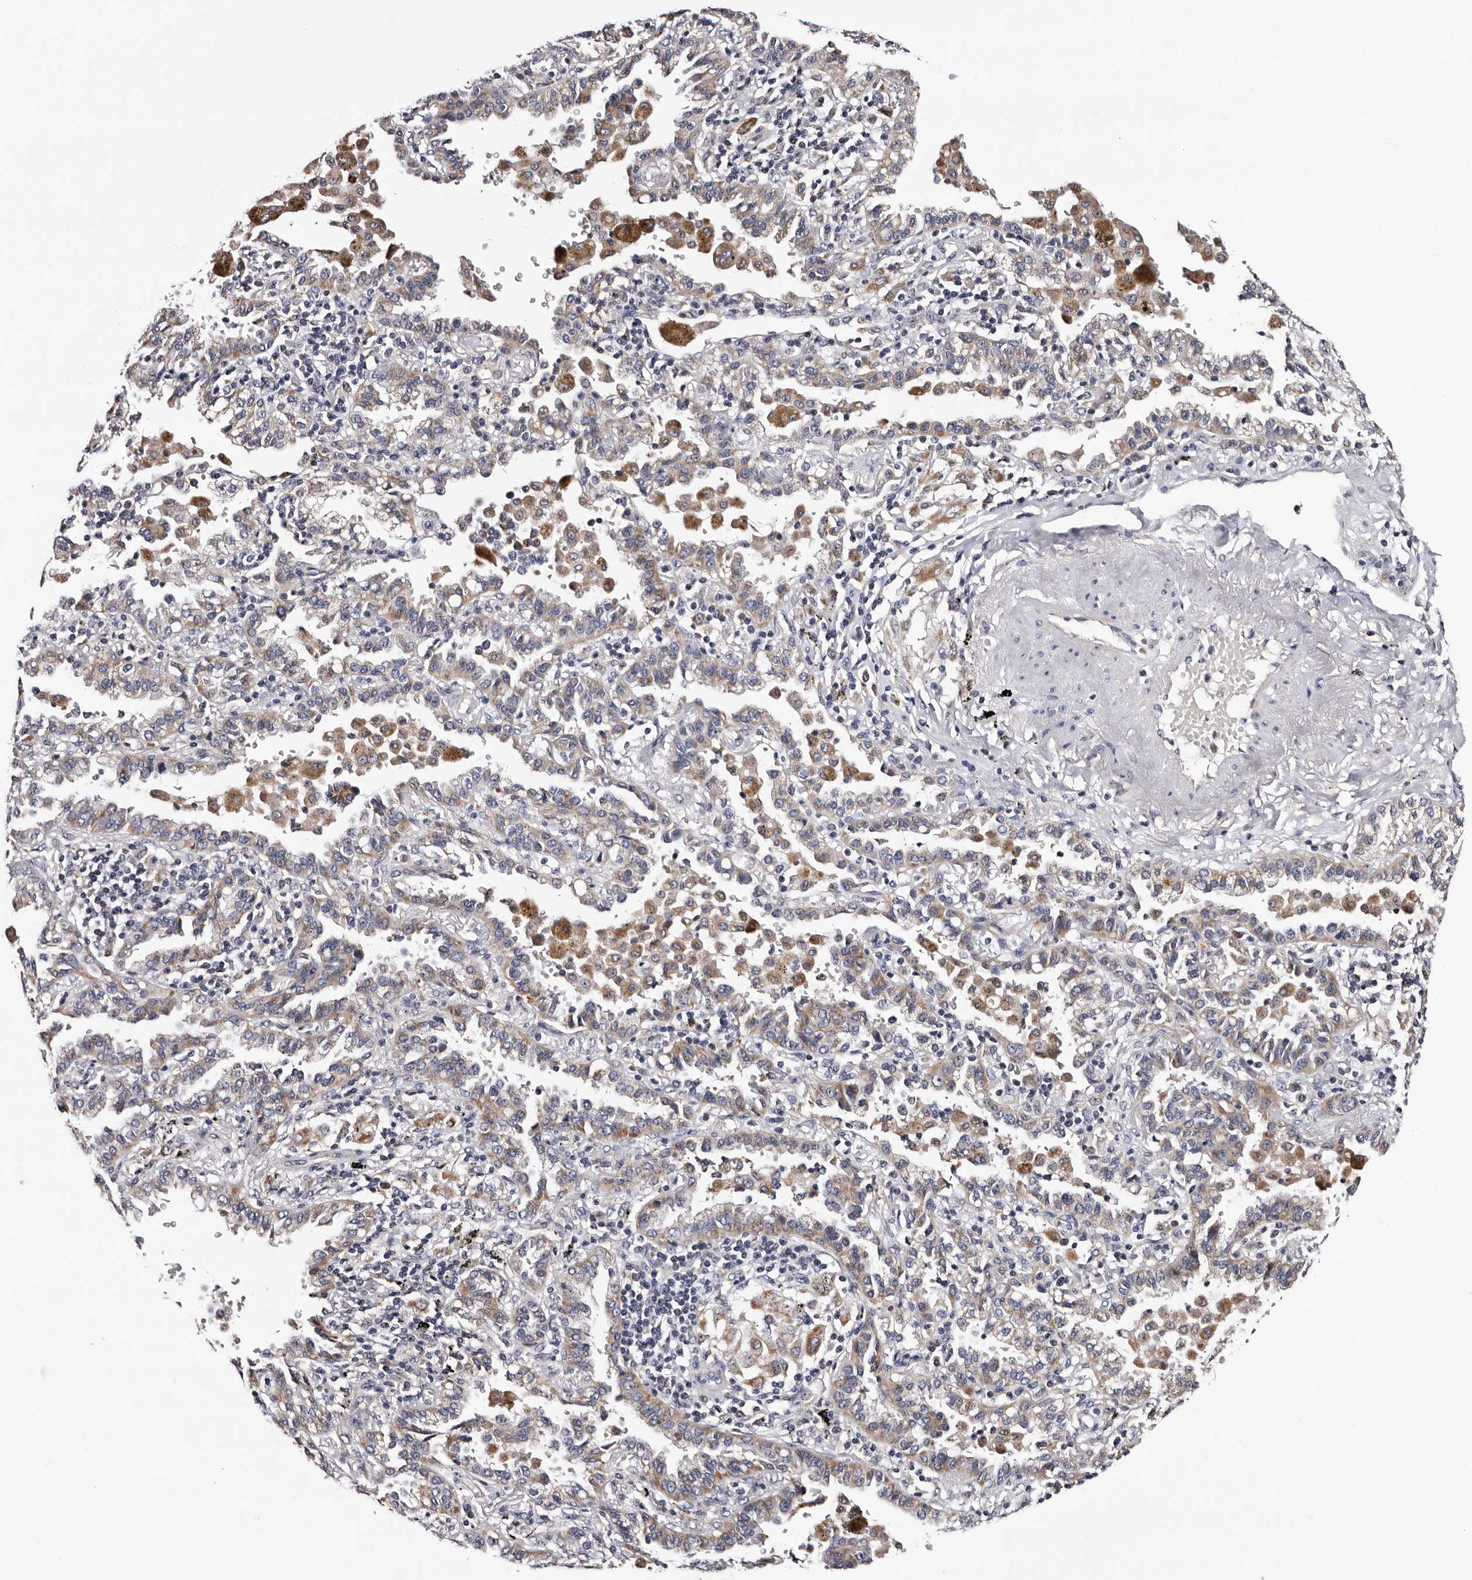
{"staining": {"intensity": "weak", "quantity": "25%-75%", "location": "cytoplasmic/membranous"}, "tissue": "lung cancer", "cell_type": "Tumor cells", "image_type": "cancer", "snomed": [{"axis": "morphology", "description": "Normal tissue, NOS"}, {"axis": "morphology", "description": "Adenocarcinoma, NOS"}, {"axis": "topography", "description": "Lung"}], "caption": "Immunohistochemistry micrograph of lung cancer (adenocarcinoma) stained for a protein (brown), which demonstrates low levels of weak cytoplasmic/membranous positivity in approximately 25%-75% of tumor cells.", "gene": "TAF4B", "patient": {"sex": "male", "age": 59}}